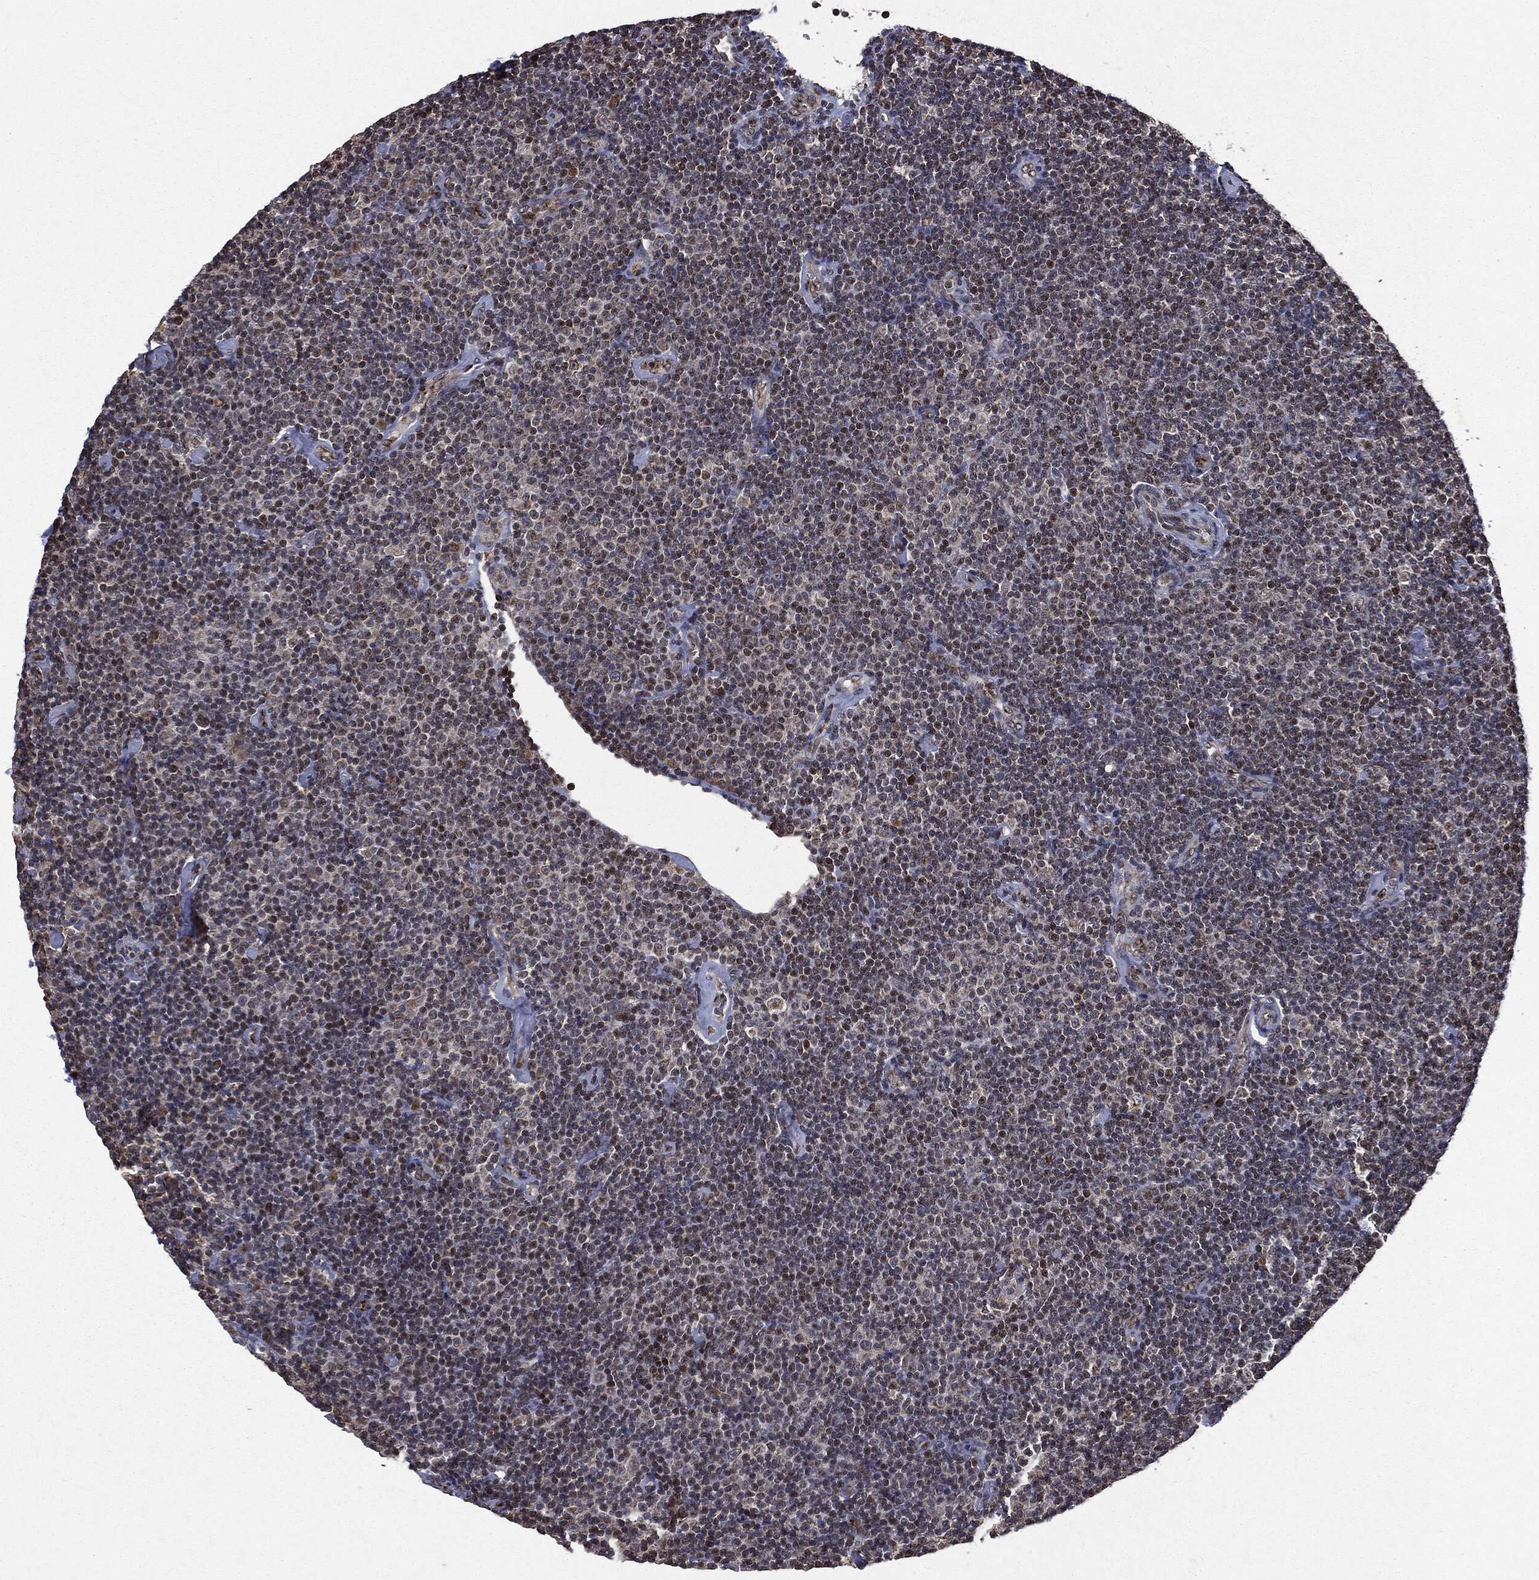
{"staining": {"intensity": "moderate", "quantity": "<25%", "location": "nuclear"}, "tissue": "lymphoma", "cell_type": "Tumor cells", "image_type": "cancer", "snomed": [{"axis": "morphology", "description": "Malignant lymphoma, non-Hodgkin's type, Low grade"}, {"axis": "topography", "description": "Lymph node"}], "caption": "A low amount of moderate nuclear staining is seen in about <25% of tumor cells in low-grade malignant lymphoma, non-Hodgkin's type tissue.", "gene": "PLPPR2", "patient": {"sex": "male", "age": 81}}